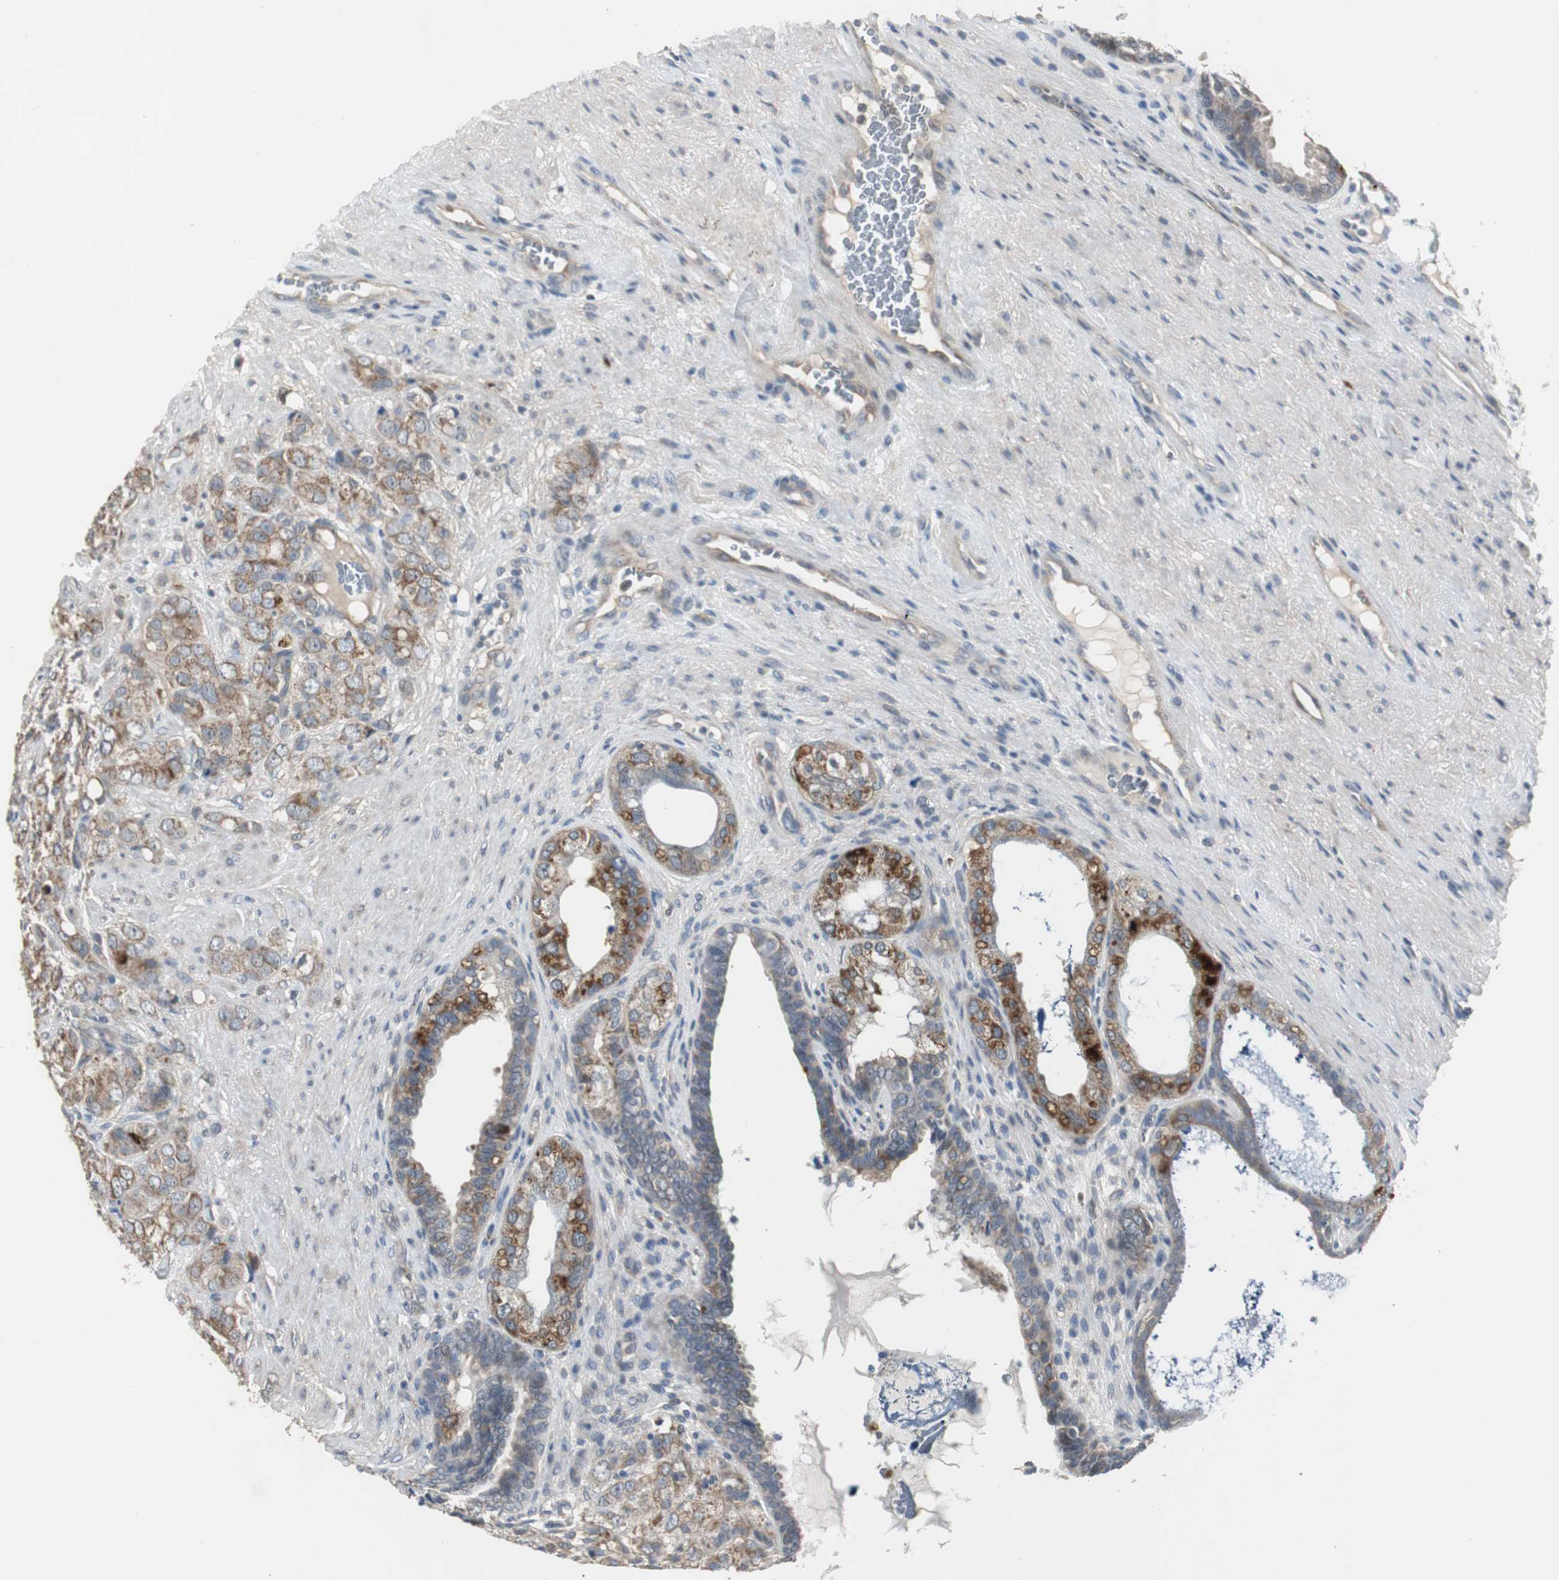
{"staining": {"intensity": "moderate", "quantity": "25%-75%", "location": "cytoplasmic/membranous"}, "tissue": "prostate cancer", "cell_type": "Tumor cells", "image_type": "cancer", "snomed": [{"axis": "morphology", "description": "Adenocarcinoma, High grade"}, {"axis": "topography", "description": "Prostate"}], "caption": "This histopathology image shows immunohistochemistry staining of human prostate cancer (adenocarcinoma (high-grade)), with medium moderate cytoplasmic/membranous positivity in approximately 25%-75% of tumor cells.", "gene": "MYT1", "patient": {"sex": "male", "age": 68}}